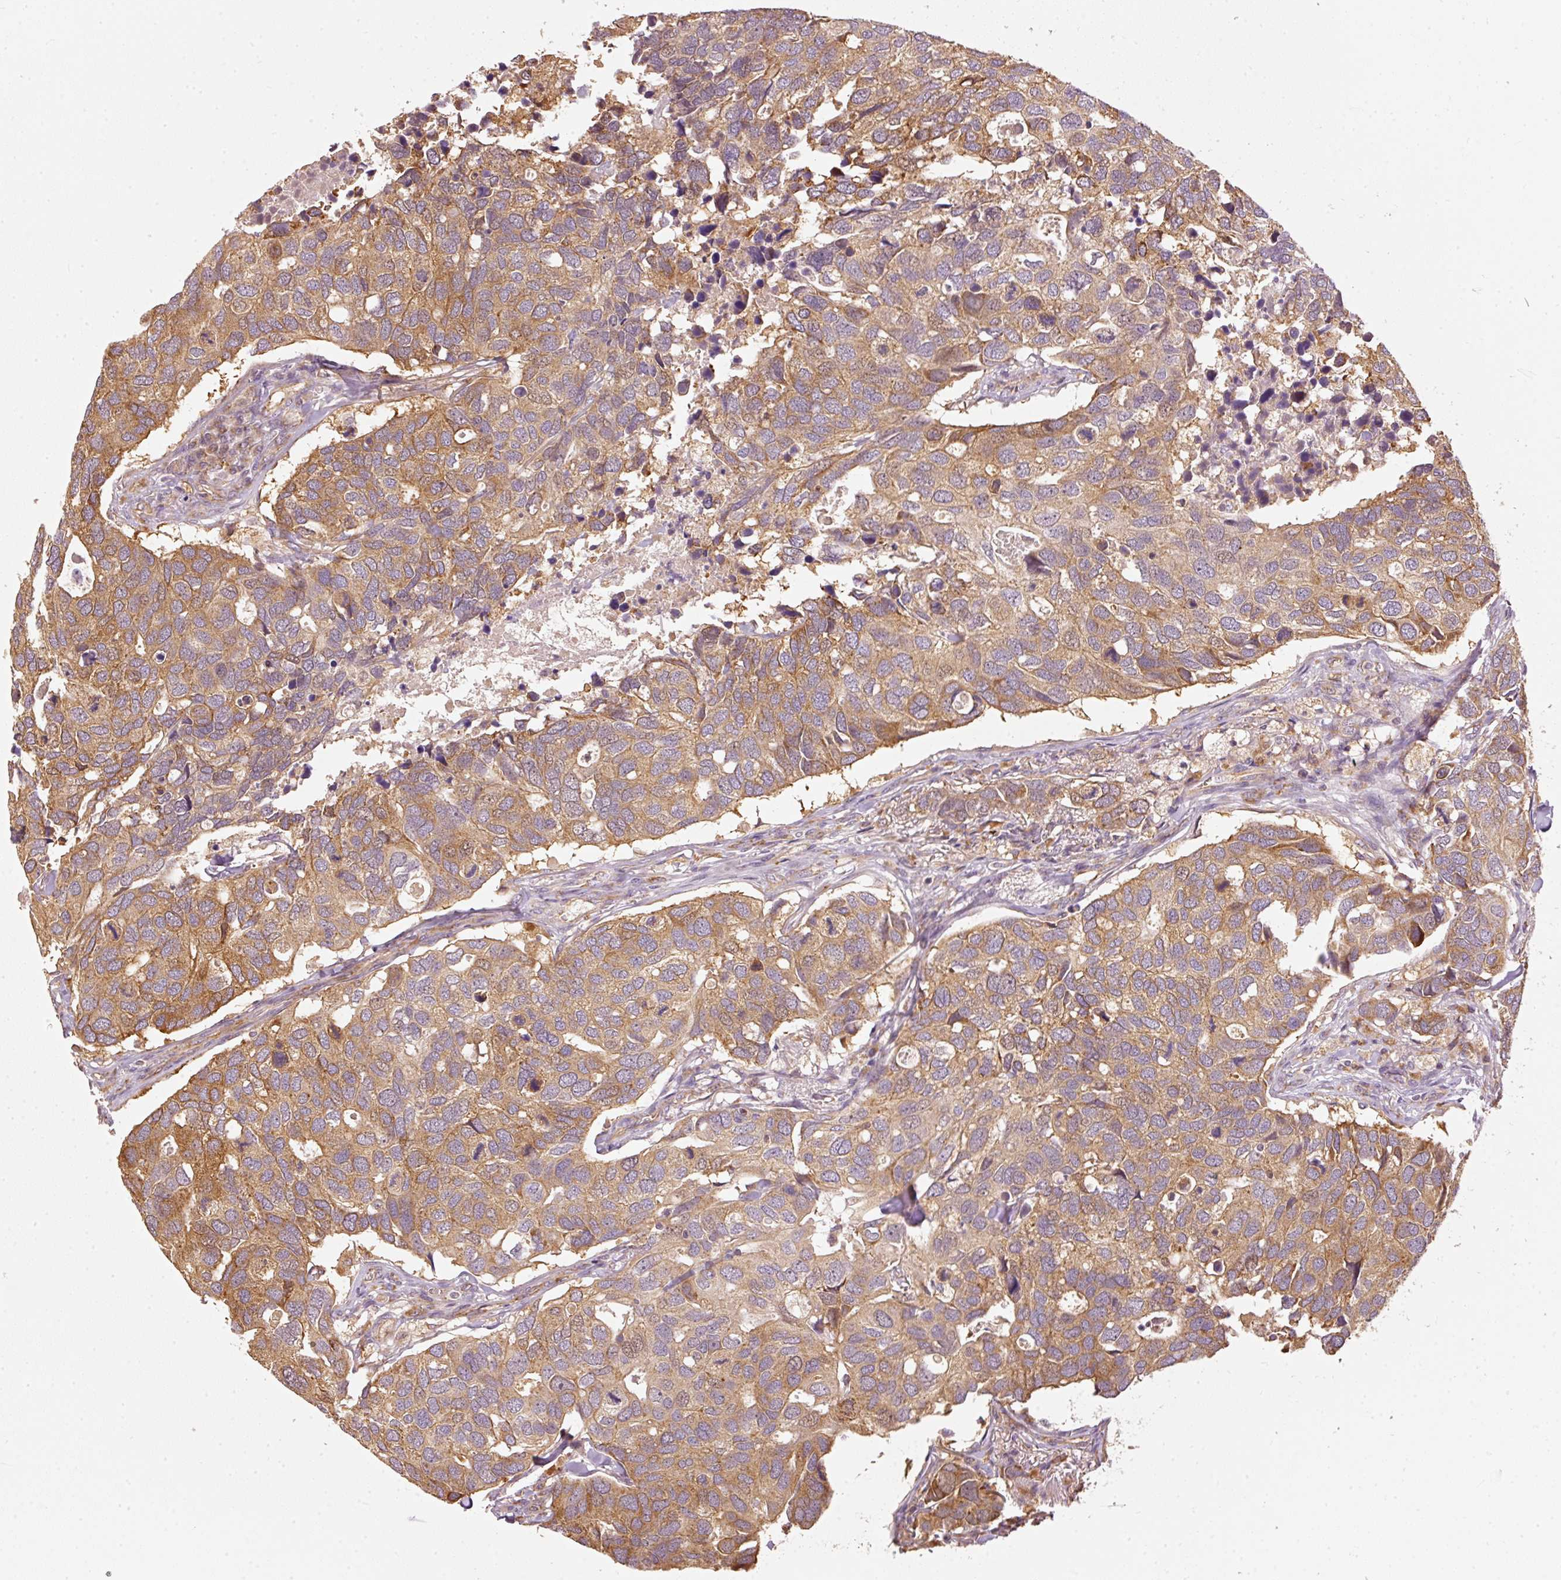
{"staining": {"intensity": "moderate", "quantity": ">75%", "location": "cytoplasmic/membranous"}, "tissue": "breast cancer", "cell_type": "Tumor cells", "image_type": "cancer", "snomed": [{"axis": "morphology", "description": "Duct carcinoma"}, {"axis": "topography", "description": "Breast"}], "caption": "A medium amount of moderate cytoplasmic/membranous staining is identified in approximately >75% of tumor cells in breast cancer tissue.", "gene": "MTHFD1L", "patient": {"sex": "female", "age": 83}}